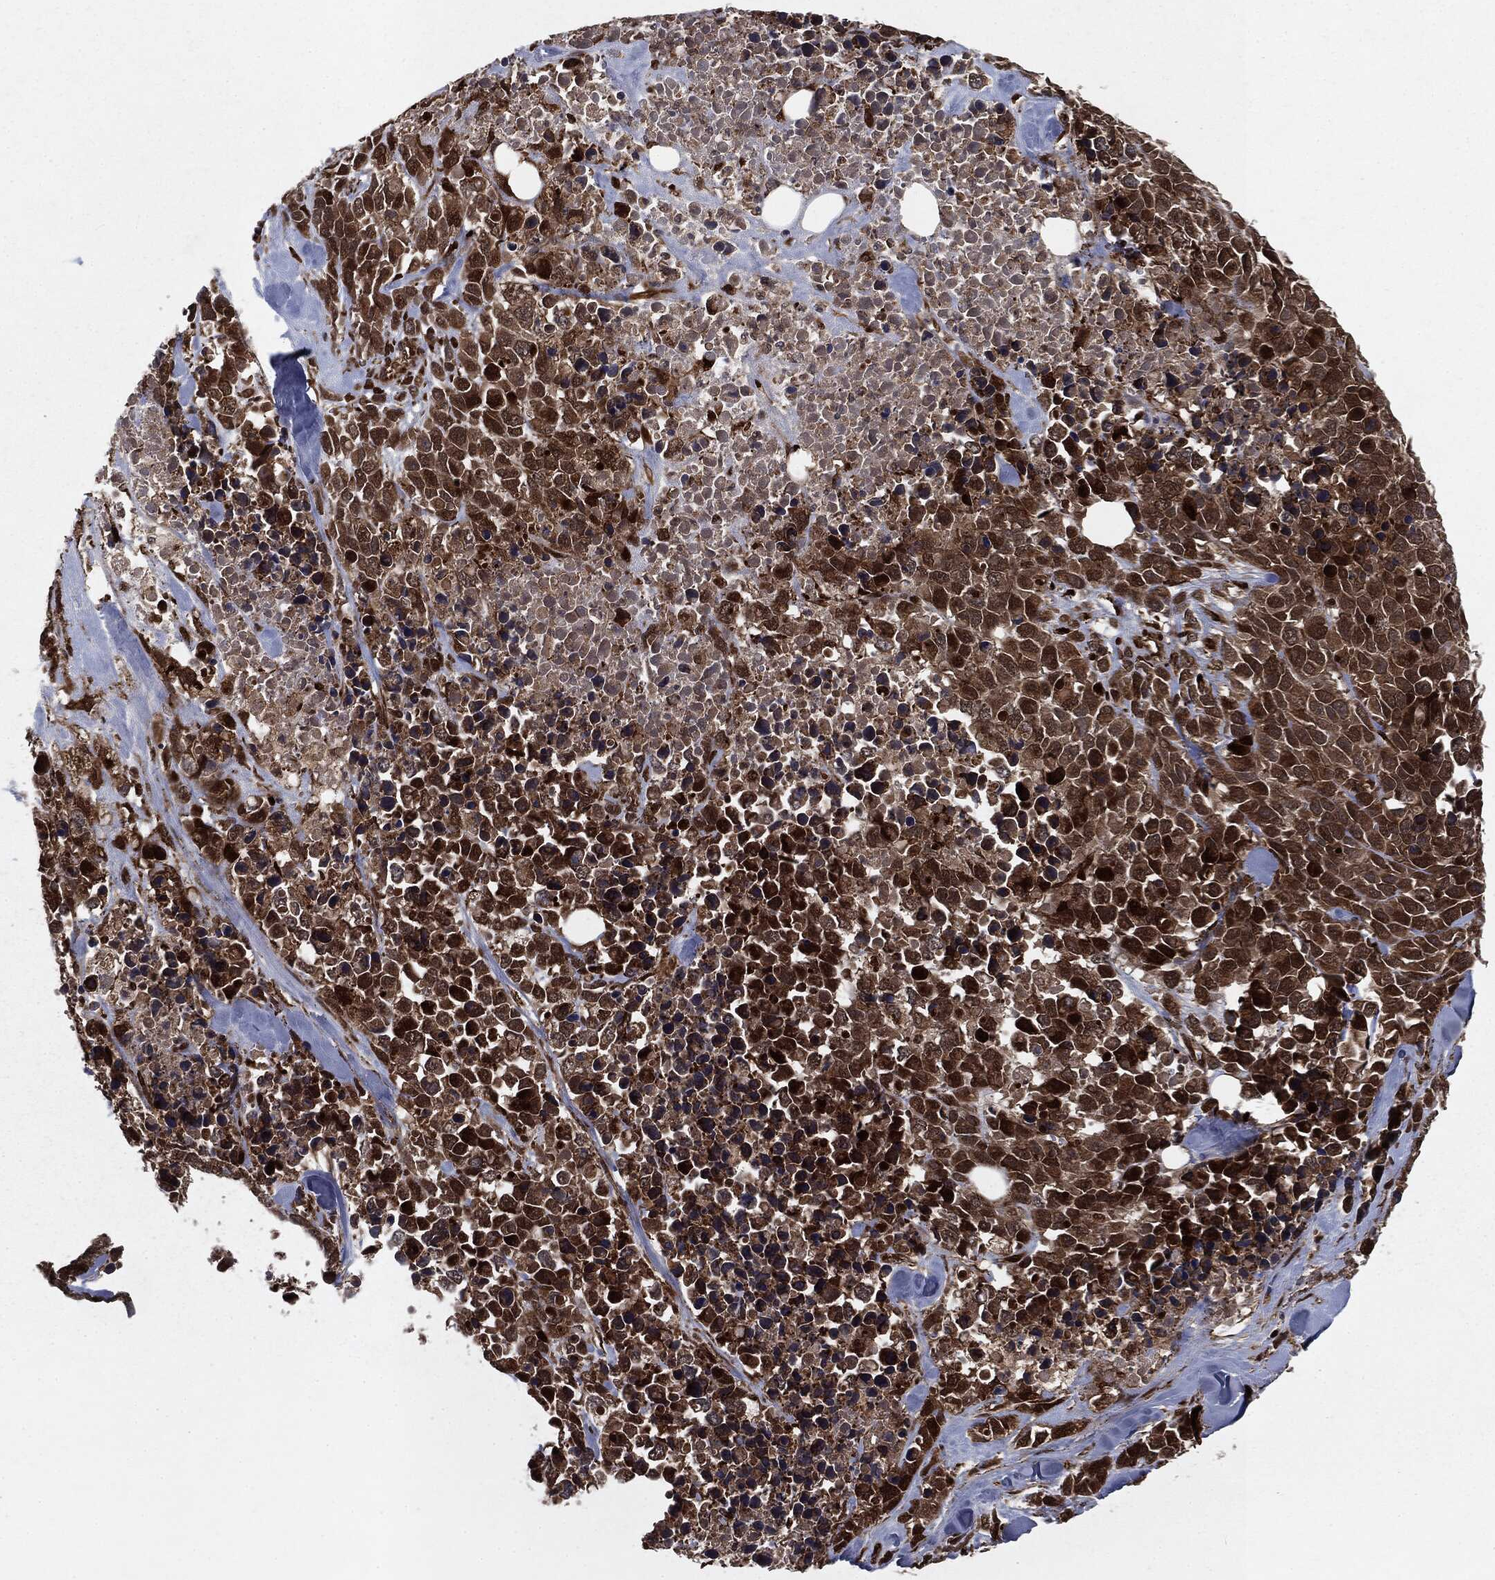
{"staining": {"intensity": "strong", "quantity": ">75%", "location": "cytoplasmic/membranous,nuclear"}, "tissue": "melanoma", "cell_type": "Tumor cells", "image_type": "cancer", "snomed": [{"axis": "morphology", "description": "Malignant melanoma, Metastatic site"}, {"axis": "topography", "description": "Skin"}], "caption": "Malignant melanoma (metastatic site) stained for a protein (brown) reveals strong cytoplasmic/membranous and nuclear positive staining in about >75% of tumor cells.", "gene": "RANBP9", "patient": {"sex": "male", "age": 84}}